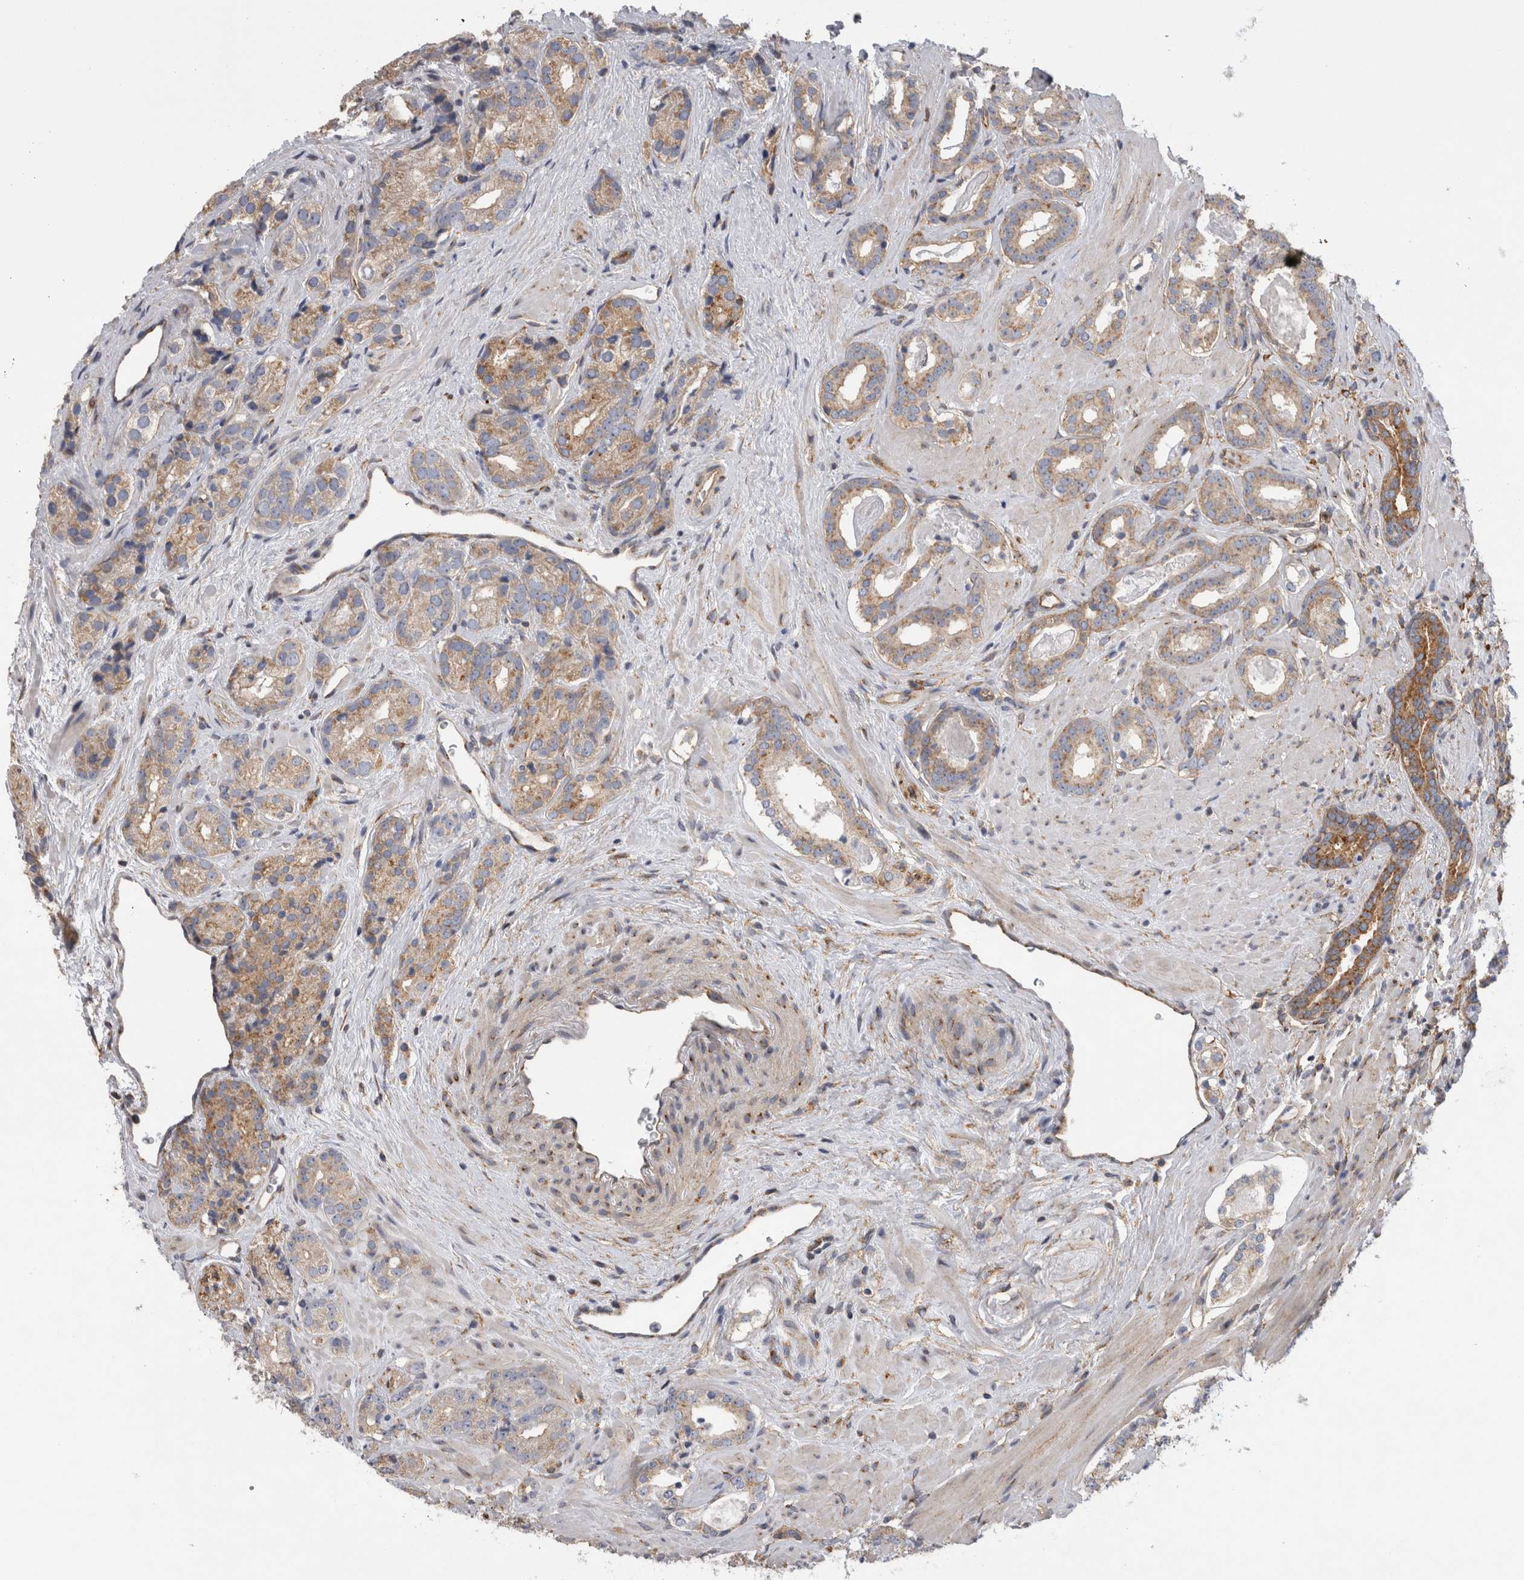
{"staining": {"intensity": "moderate", "quantity": "25%-75%", "location": "cytoplasmic/membranous"}, "tissue": "prostate cancer", "cell_type": "Tumor cells", "image_type": "cancer", "snomed": [{"axis": "morphology", "description": "Adenocarcinoma, High grade"}, {"axis": "topography", "description": "Prostate"}], "caption": "IHC image of human prostate cancer (high-grade adenocarcinoma) stained for a protein (brown), which displays medium levels of moderate cytoplasmic/membranous positivity in approximately 25%-75% of tumor cells.", "gene": "ATXN3", "patient": {"sex": "male", "age": 71}}